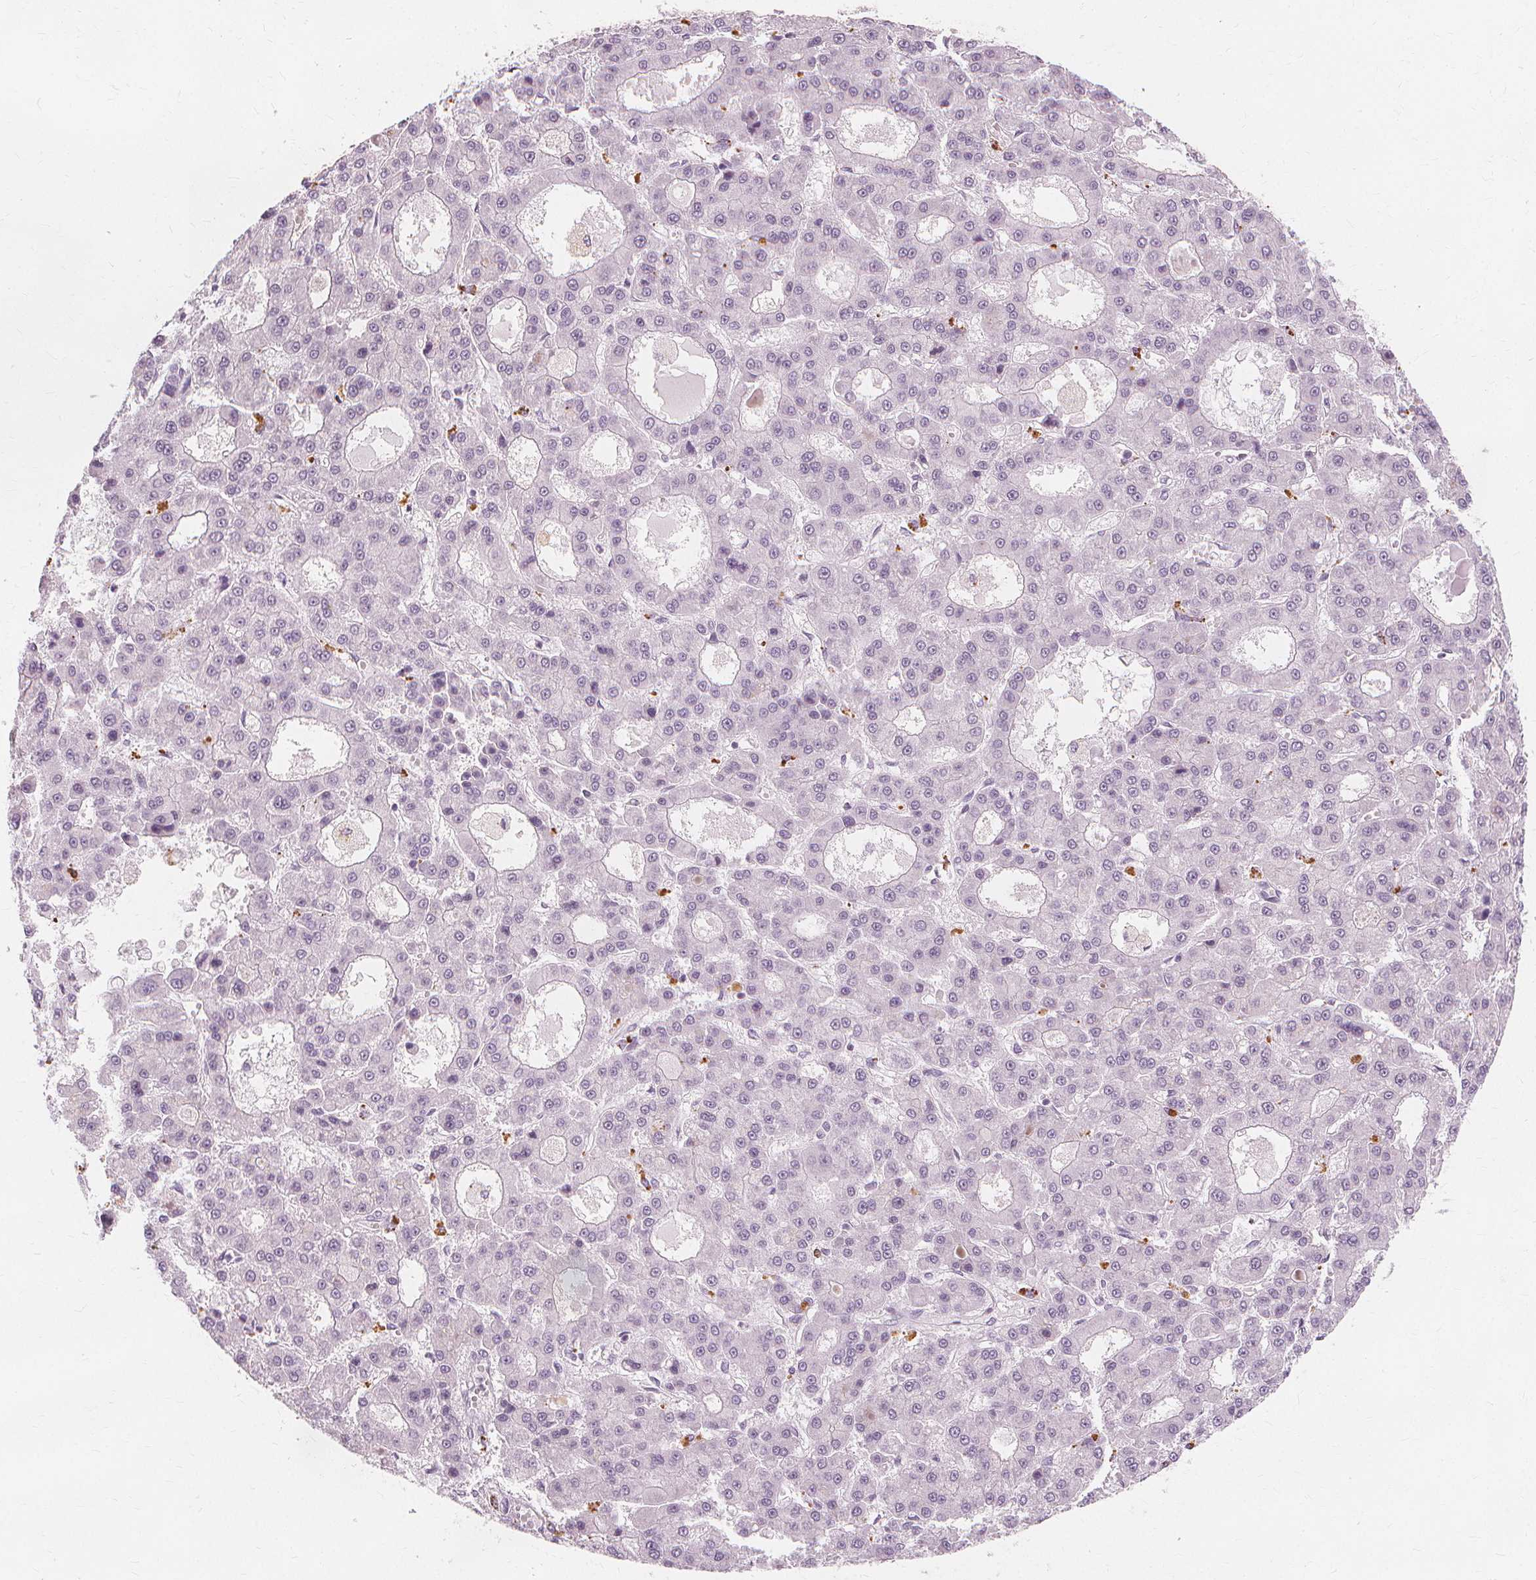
{"staining": {"intensity": "negative", "quantity": "none", "location": "none"}, "tissue": "liver cancer", "cell_type": "Tumor cells", "image_type": "cancer", "snomed": [{"axis": "morphology", "description": "Carcinoma, Hepatocellular, NOS"}, {"axis": "topography", "description": "Liver"}], "caption": "A photomicrograph of human liver cancer is negative for staining in tumor cells. (DAB (3,3'-diaminobenzidine) immunohistochemistry with hematoxylin counter stain).", "gene": "TFF1", "patient": {"sex": "male", "age": 70}}